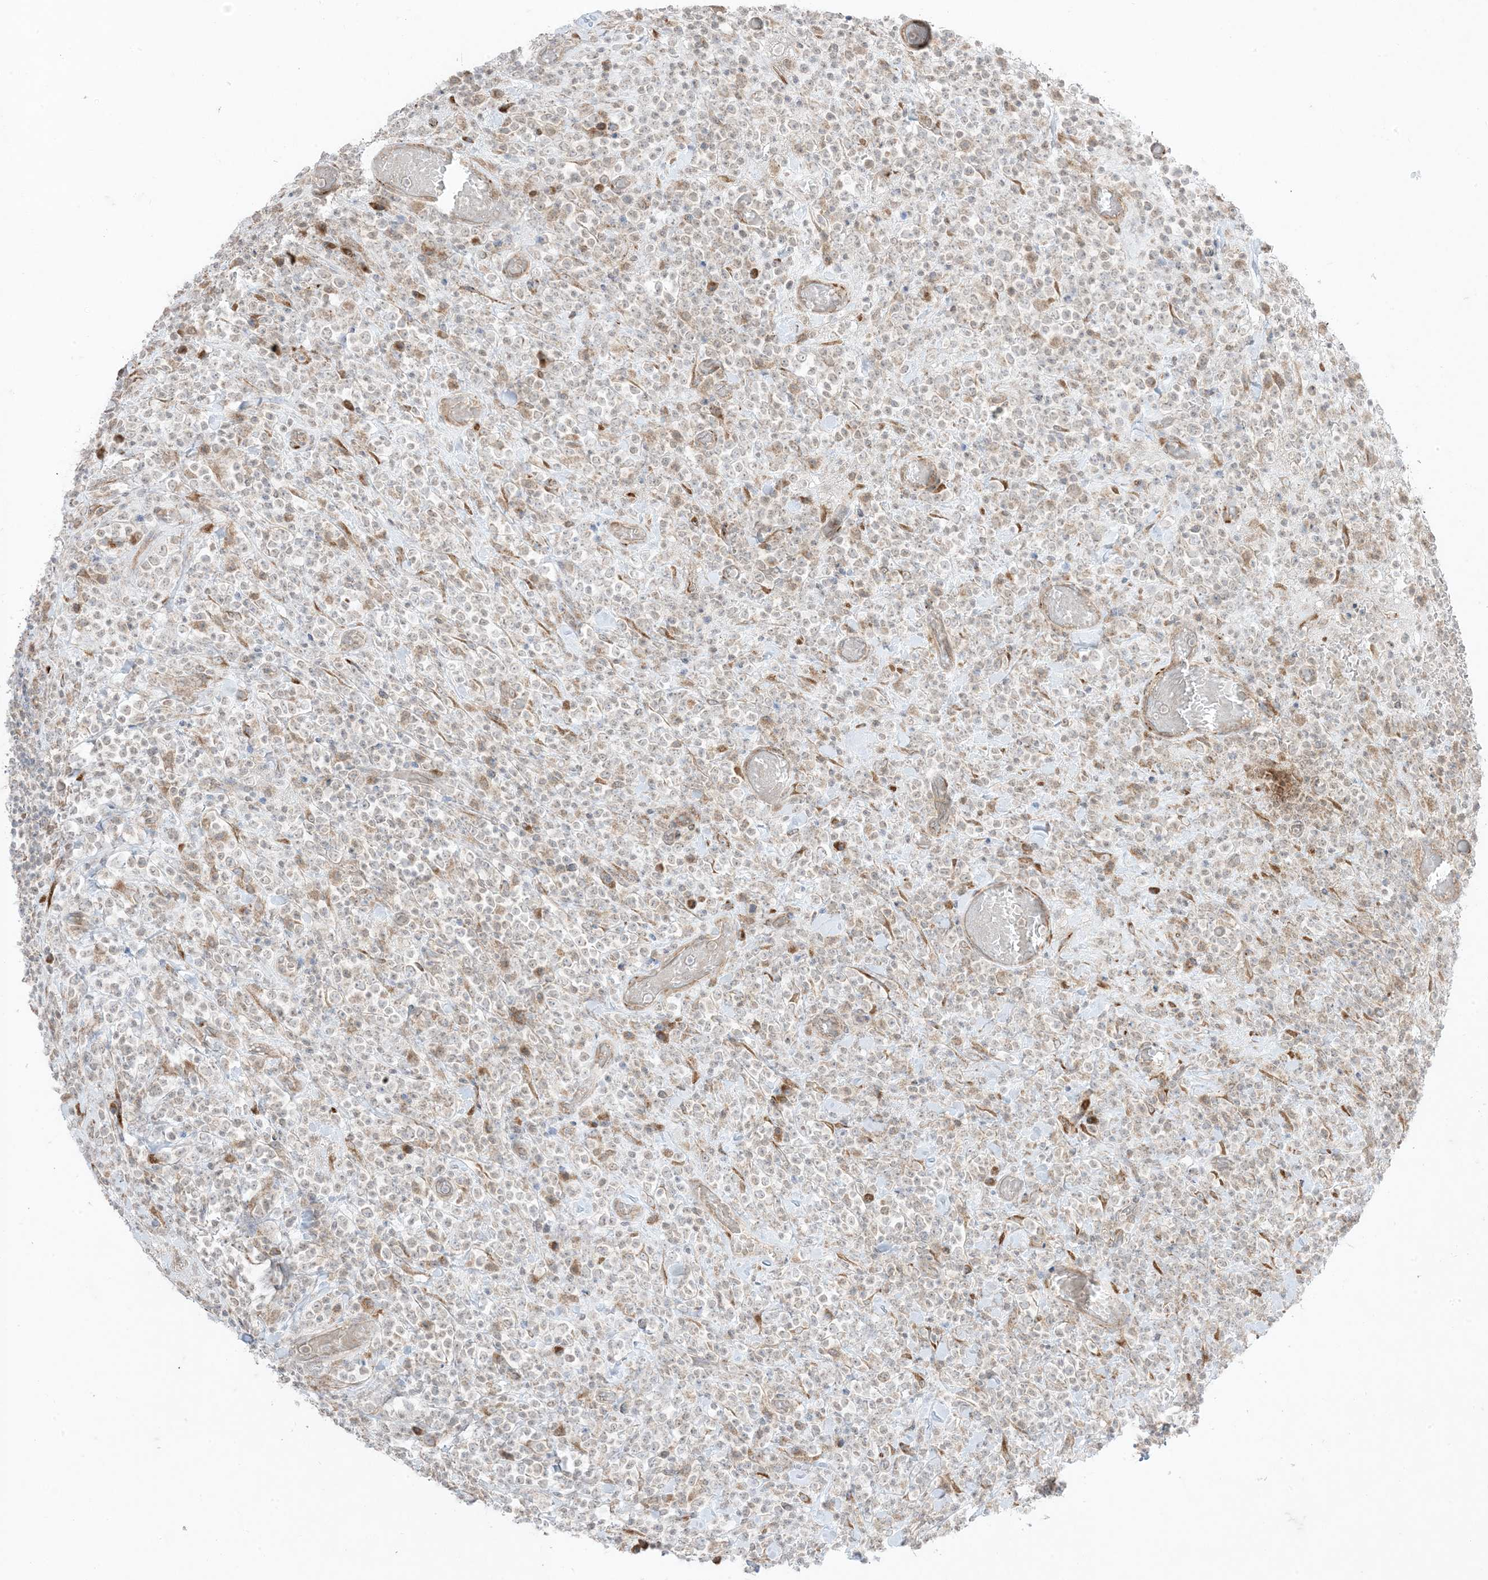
{"staining": {"intensity": "negative", "quantity": "none", "location": "none"}, "tissue": "lymphoma", "cell_type": "Tumor cells", "image_type": "cancer", "snomed": [{"axis": "morphology", "description": "Malignant lymphoma, non-Hodgkin's type, High grade"}, {"axis": "topography", "description": "Colon"}], "caption": "Micrograph shows no protein positivity in tumor cells of lymphoma tissue. Brightfield microscopy of IHC stained with DAB (3,3'-diaminobenzidine) (brown) and hematoxylin (blue), captured at high magnification.", "gene": "ODC1", "patient": {"sex": "female", "age": 53}}